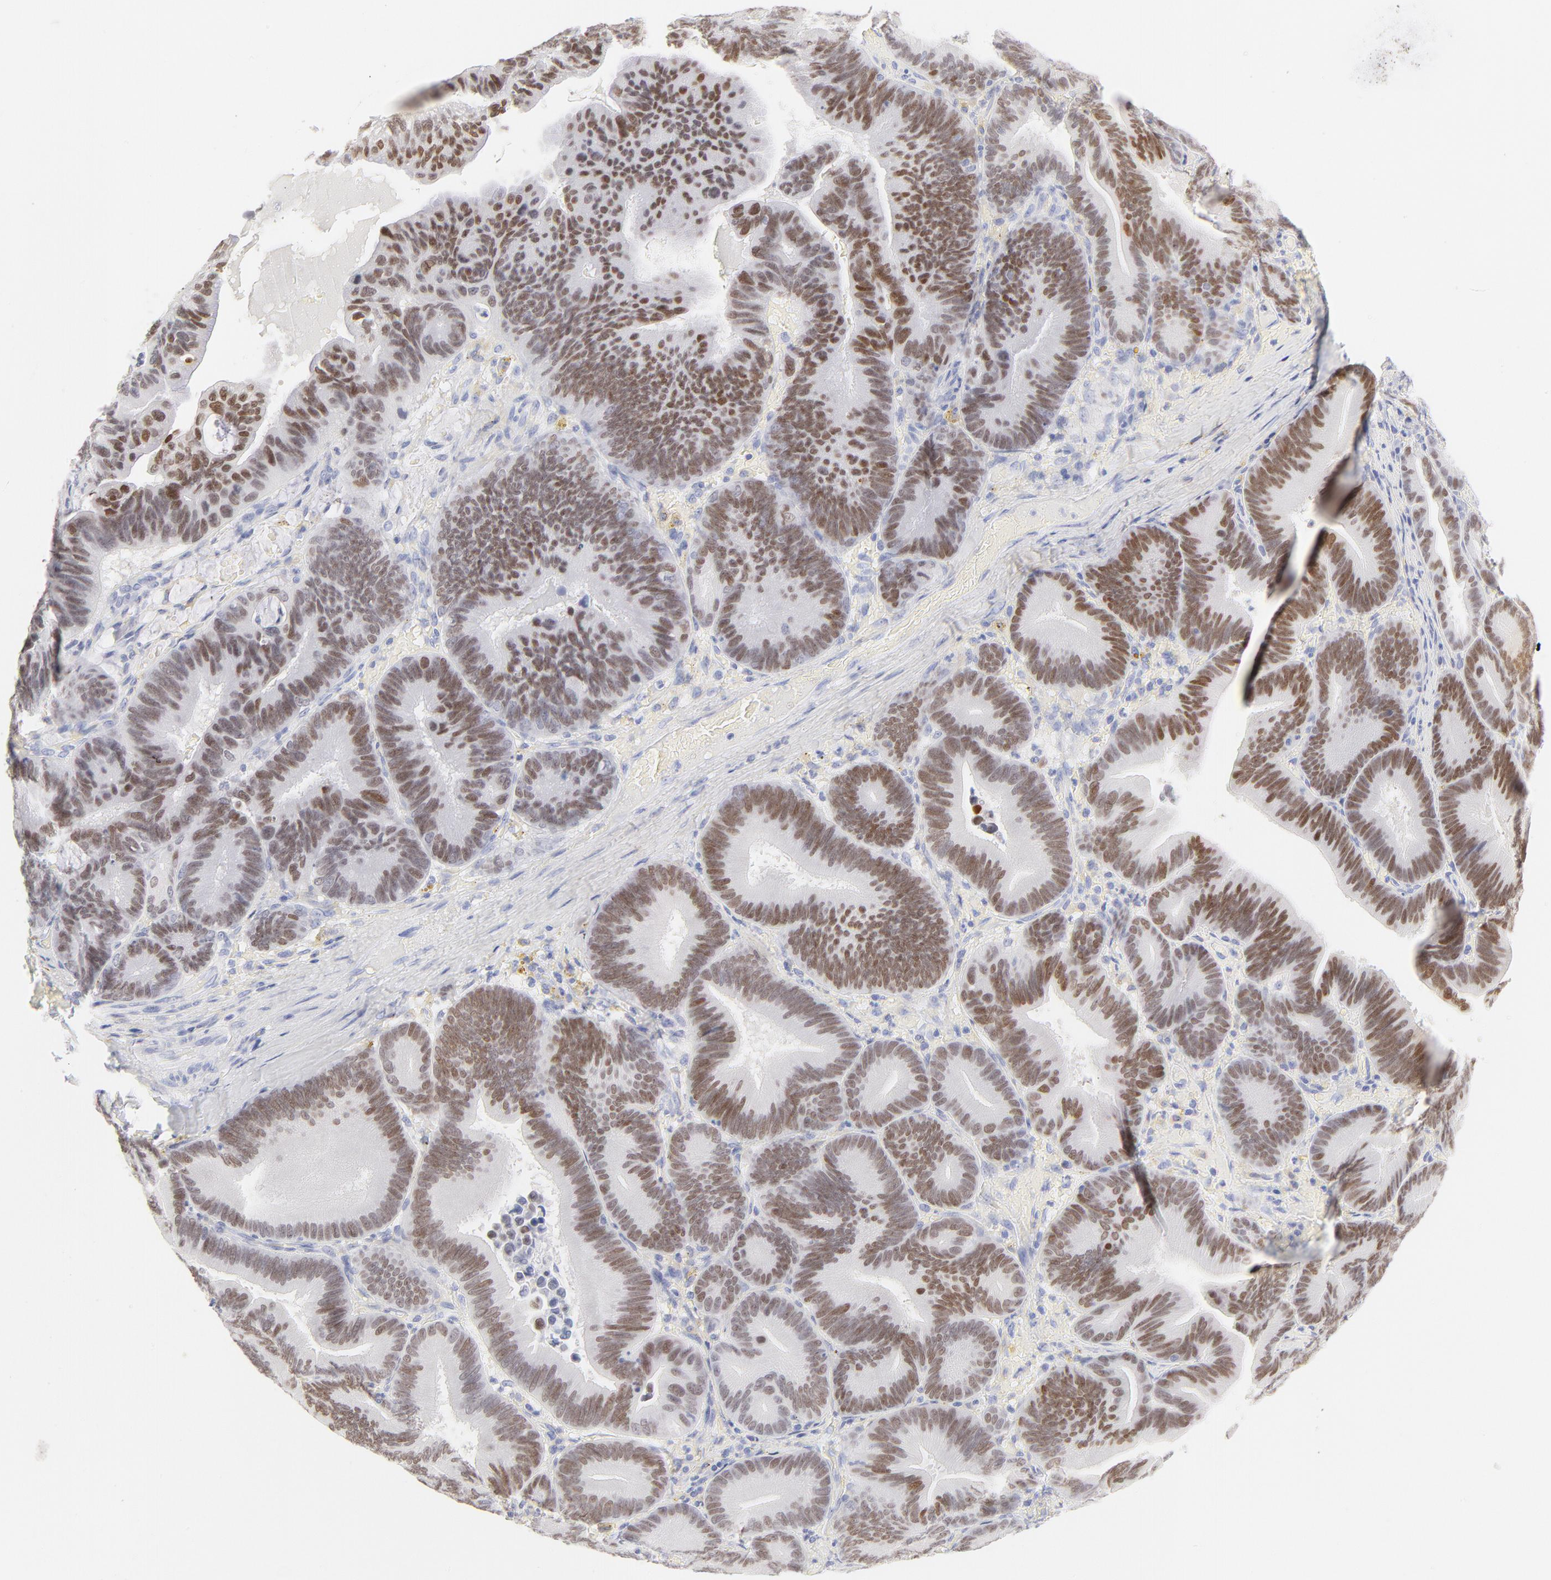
{"staining": {"intensity": "strong", "quantity": ">75%", "location": "nuclear"}, "tissue": "pancreatic cancer", "cell_type": "Tumor cells", "image_type": "cancer", "snomed": [{"axis": "morphology", "description": "Adenocarcinoma, NOS"}, {"axis": "topography", "description": "Pancreas"}], "caption": "Protein staining of adenocarcinoma (pancreatic) tissue displays strong nuclear staining in about >75% of tumor cells.", "gene": "ELF3", "patient": {"sex": "male", "age": 82}}